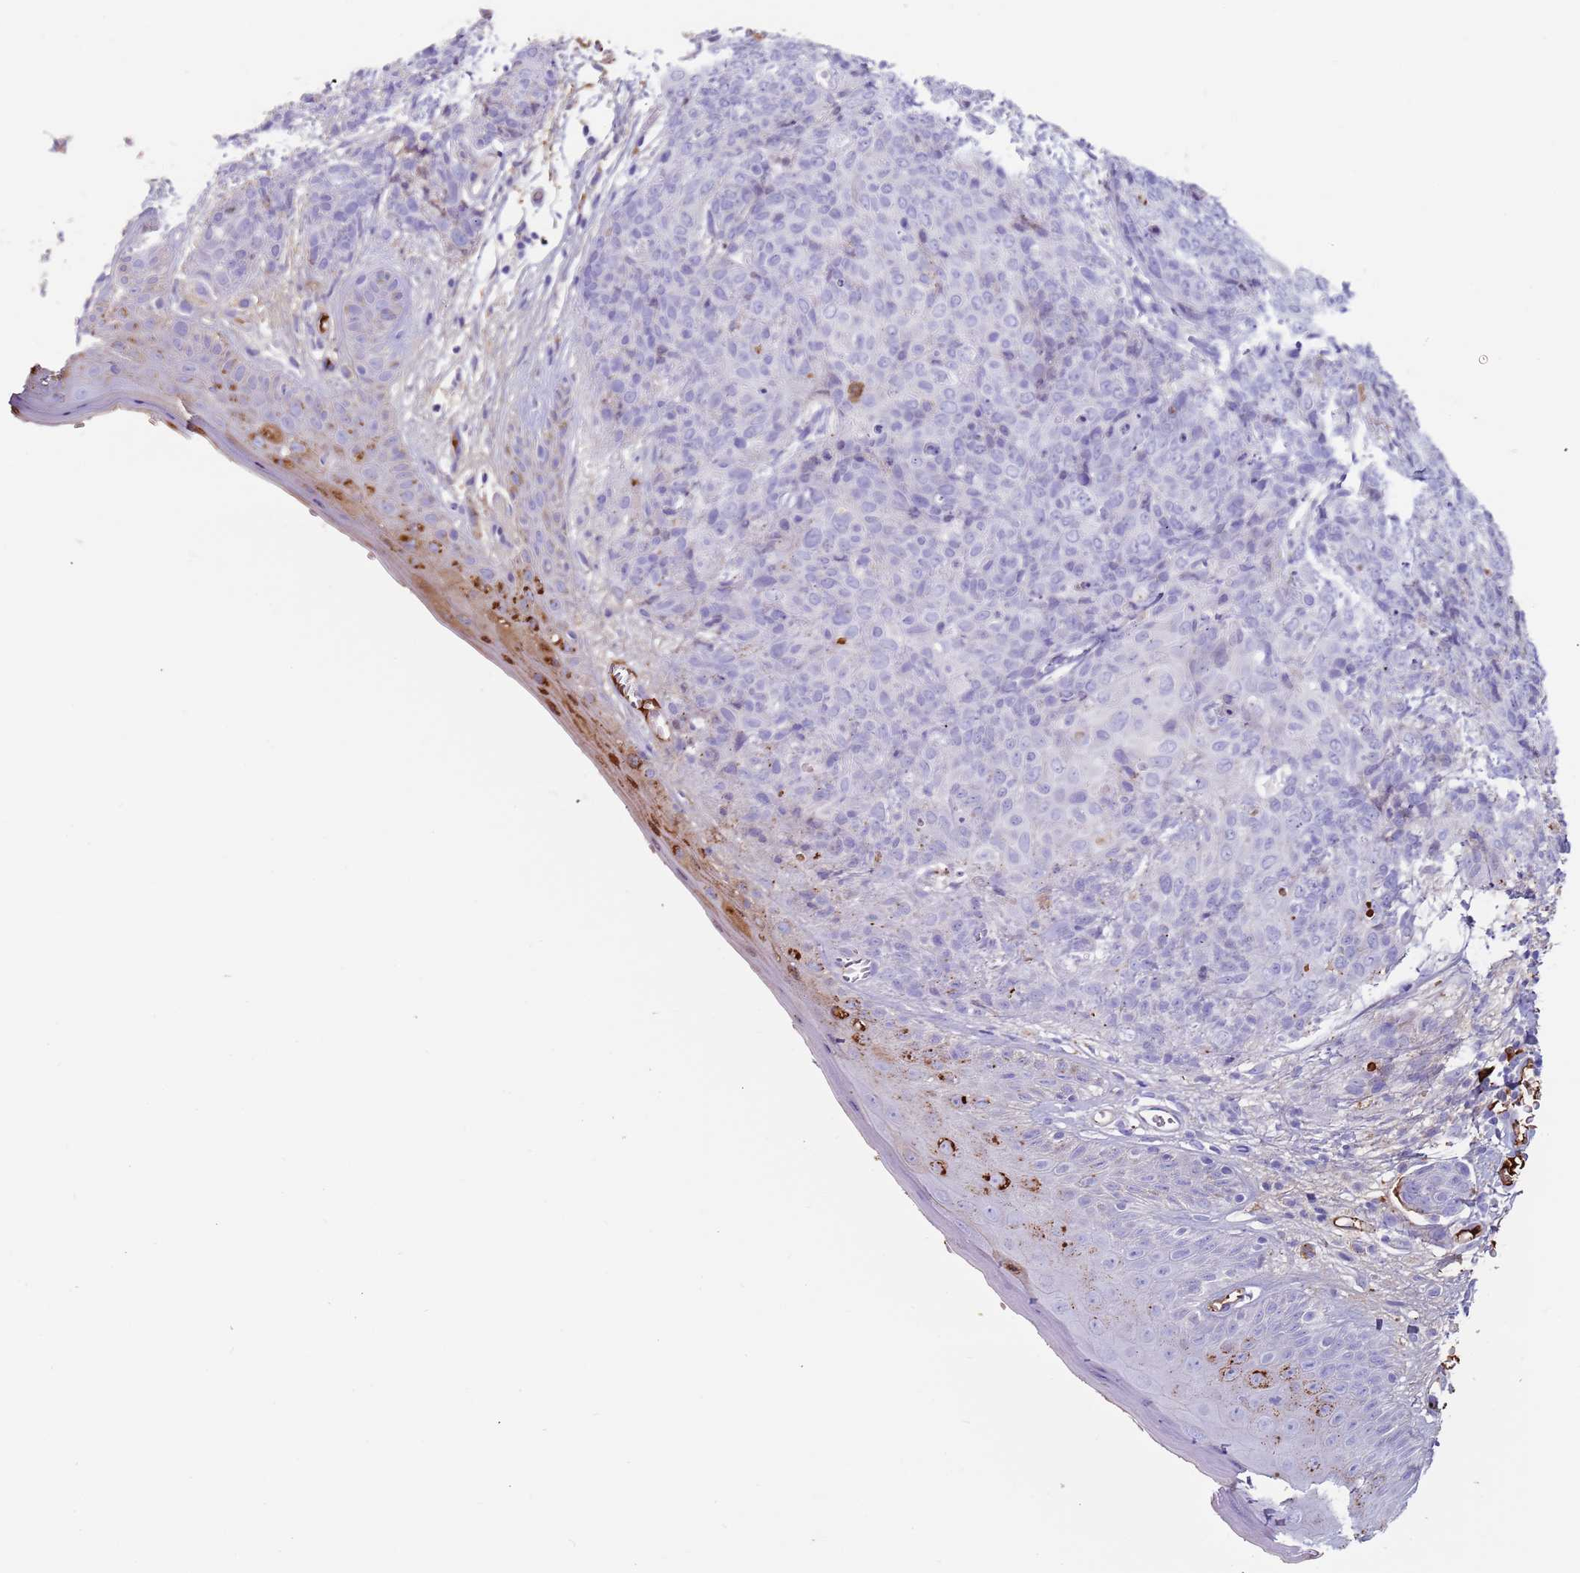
{"staining": {"intensity": "negative", "quantity": "none", "location": "none"}, "tissue": "skin cancer", "cell_type": "Tumor cells", "image_type": "cancer", "snomed": [{"axis": "morphology", "description": "Squamous cell carcinoma, NOS"}, {"axis": "topography", "description": "Skin"}, {"axis": "topography", "description": "Vulva"}], "caption": "Skin cancer (squamous cell carcinoma) was stained to show a protein in brown. There is no significant expression in tumor cells.", "gene": "CYSLTR2", "patient": {"sex": "female", "age": 85}}